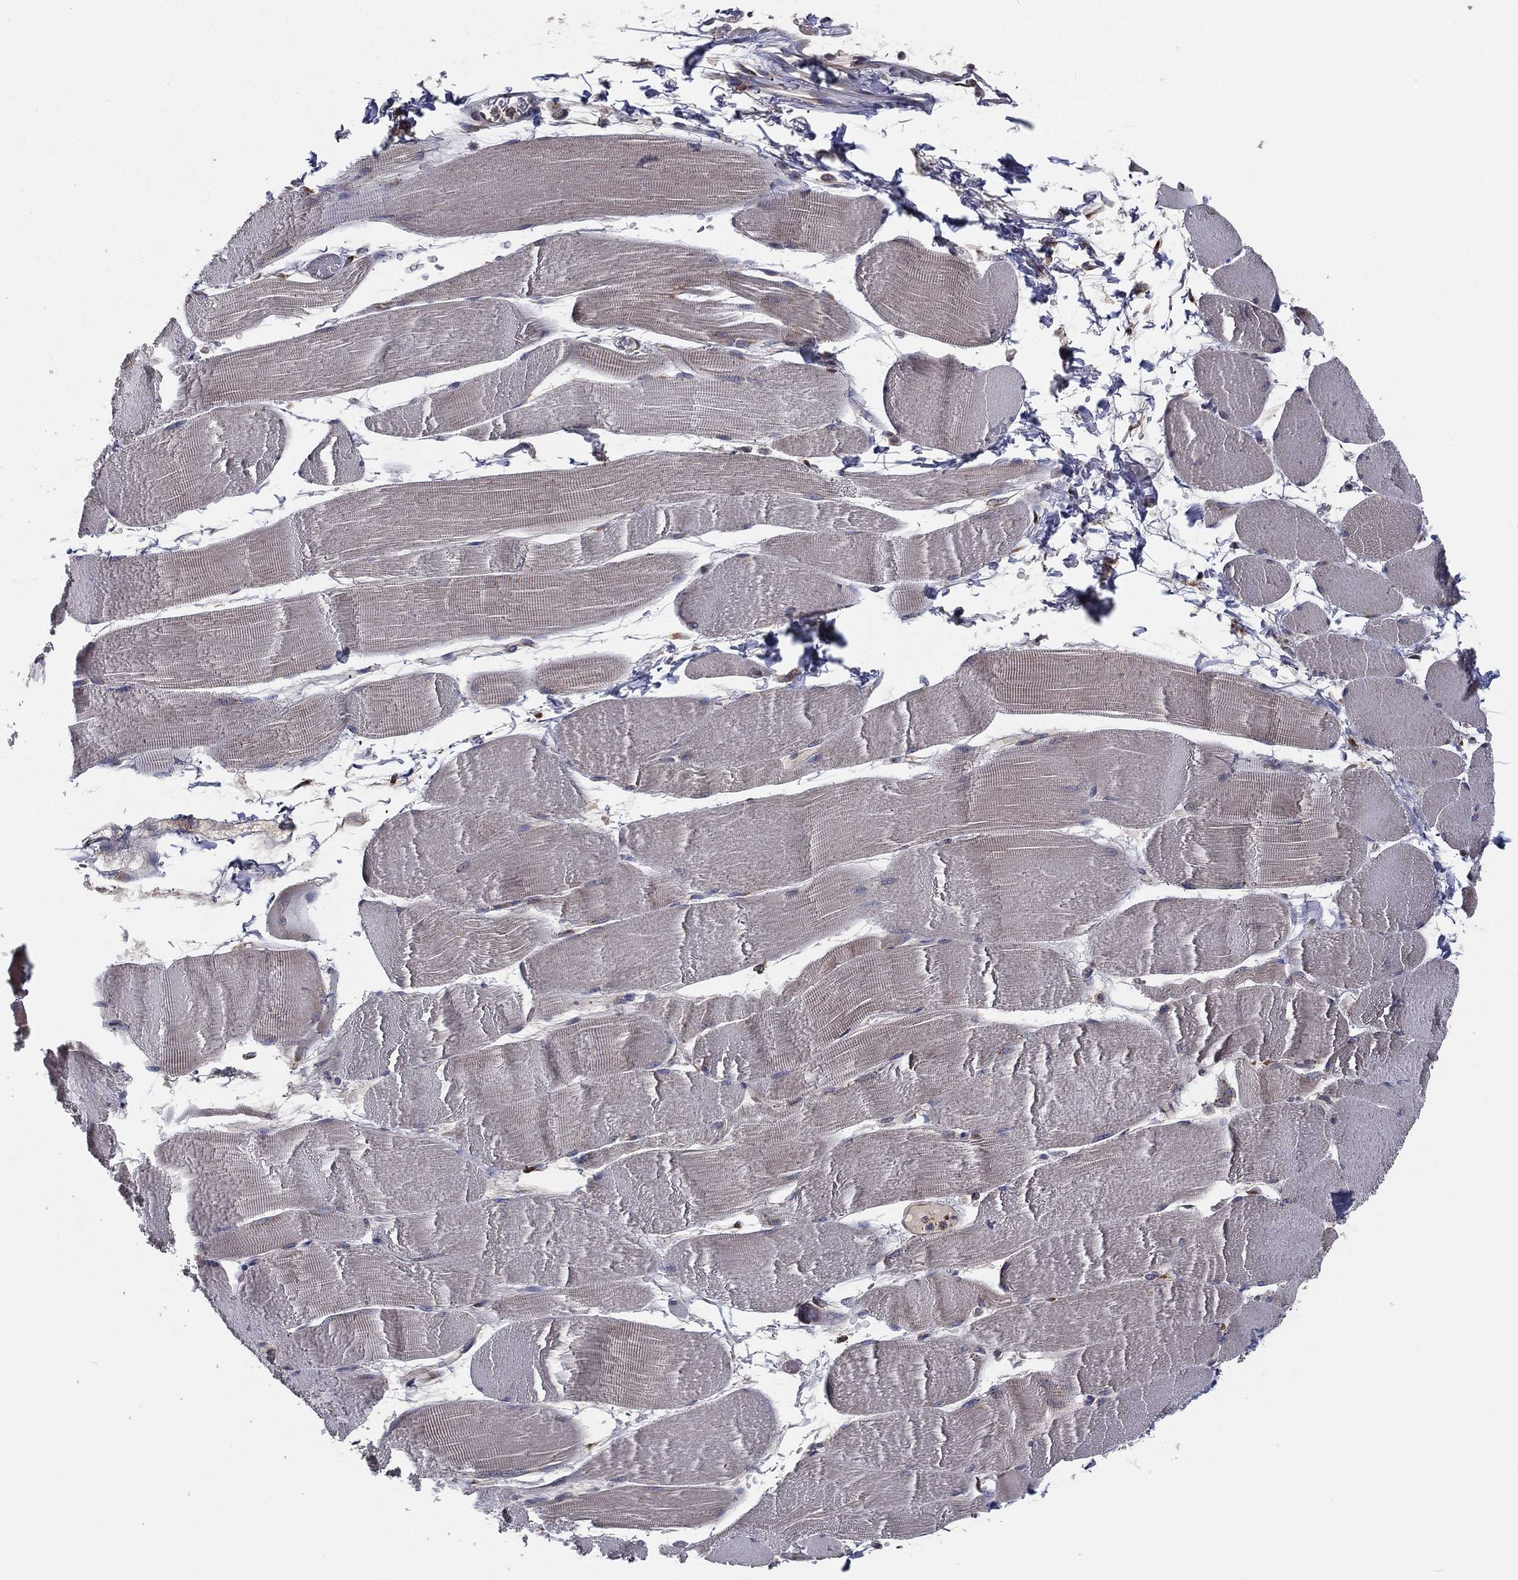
{"staining": {"intensity": "weak", "quantity": "<25%", "location": "cytoplasmic/membranous"}, "tissue": "skeletal muscle", "cell_type": "Myocytes", "image_type": "normal", "snomed": [{"axis": "morphology", "description": "Normal tissue, NOS"}, {"axis": "topography", "description": "Skeletal muscle"}], "caption": "Immunohistochemistry histopathology image of benign skeletal muscle: skeletal muscle stained with DAB (3,3'-diaminobenzidine) demonstrates no significant protein positivity in myocytes. (DAB (3,3'-diaminobenzidine) immunohistochemistry (IHC), high magnification).", "gene": "EIF2B5", "patient": {"sex": "male", "age": 56}}